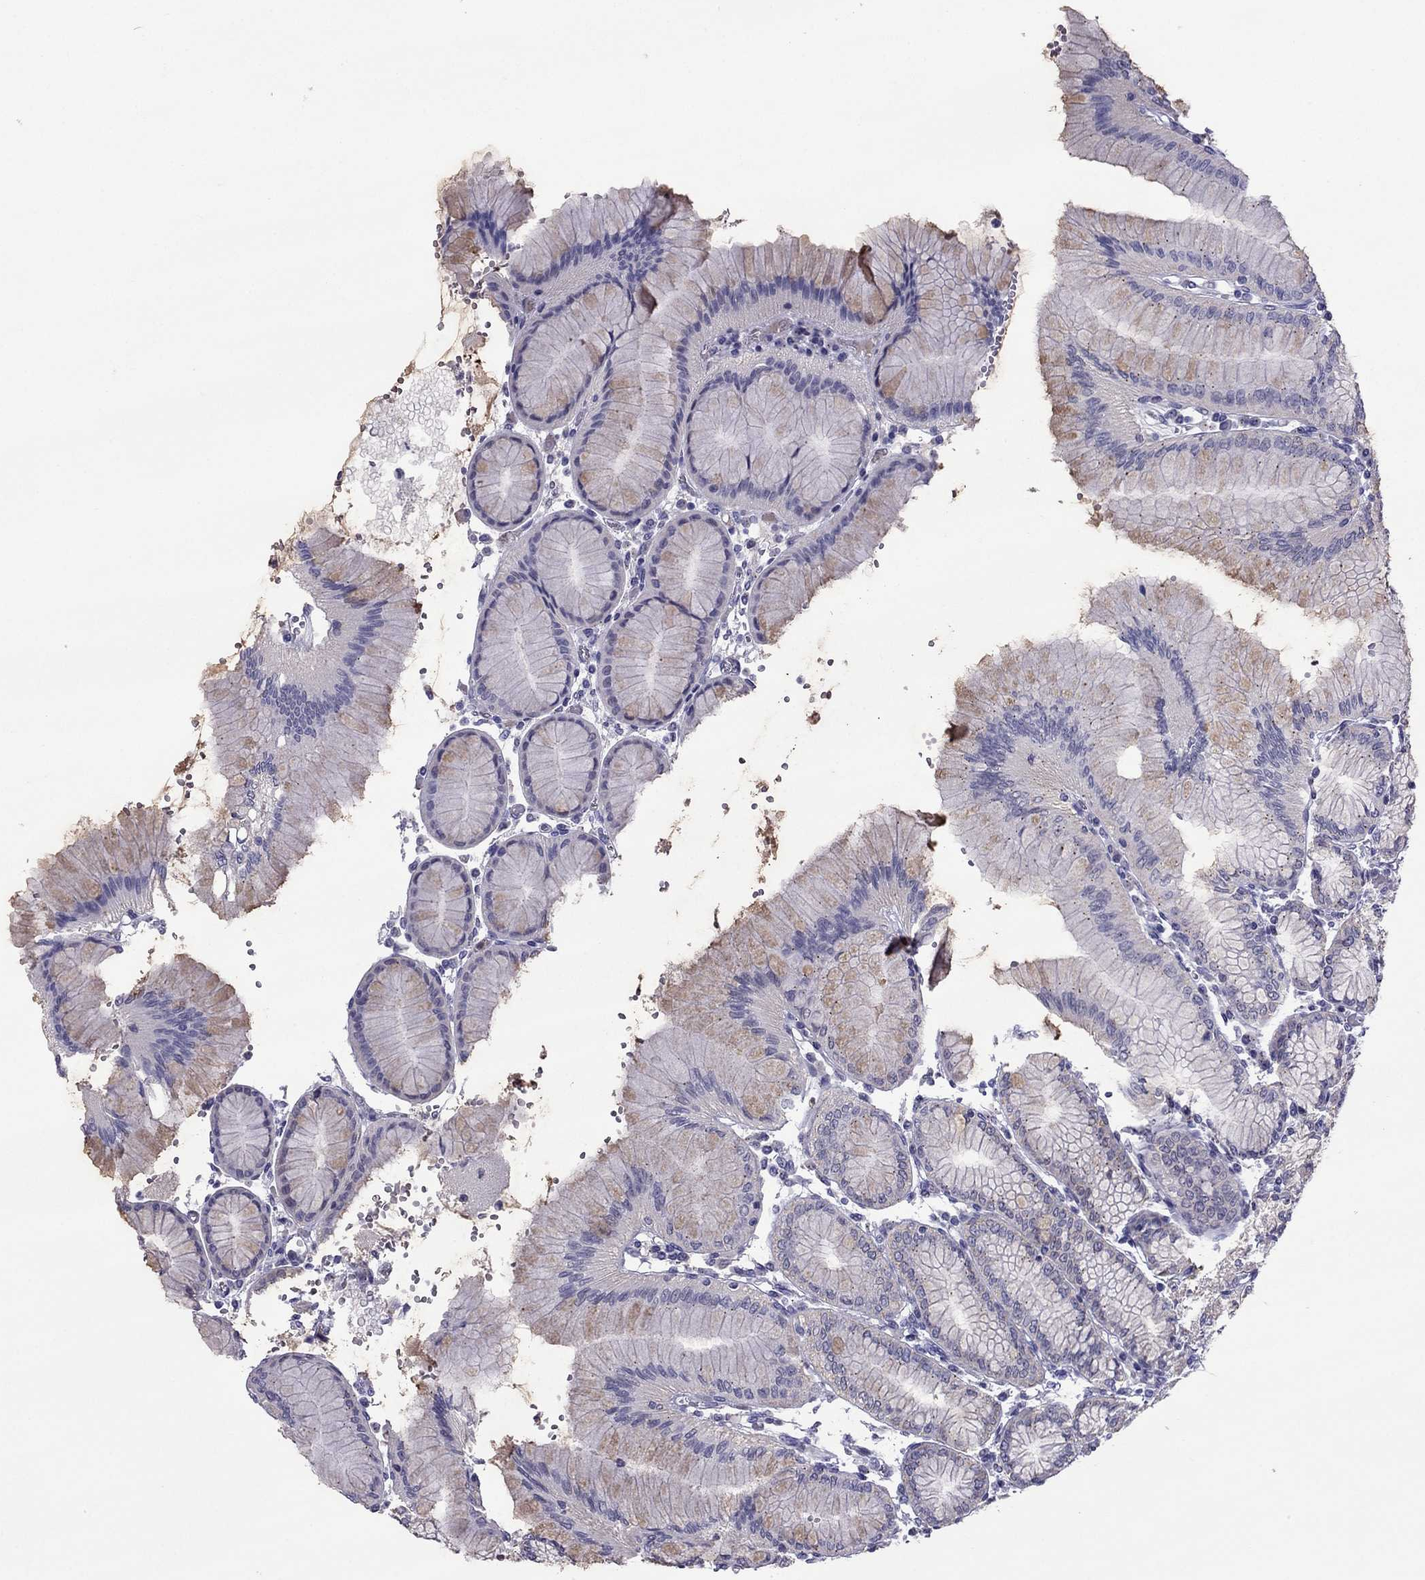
{"staining": {"intensity": "weak", "quantity": "<25%", "location": "cytoplasmic/membranous"}, "tissue": "stomach", "cell_type": "Glandular cells", "image_type": "normal", "snomed": [{"axis": "morphology", "description": "Normal tissue, NOS"}, {"axis": "topography", "description": "Skeletal muscle"}, {"axis": "topography", "description": "Stomach"}], "caption": "Immunohistochemistry (IHC) image of benign stomach: stomach stained with DAB (3,3'-diaminobenzidine) demonstrates no significant protein expression in glandular cells. (DAB immunohistochemistry (IHC), high magnification).", "gene": "MYBPH", "patient": {"sex": "female", "age": 57}}